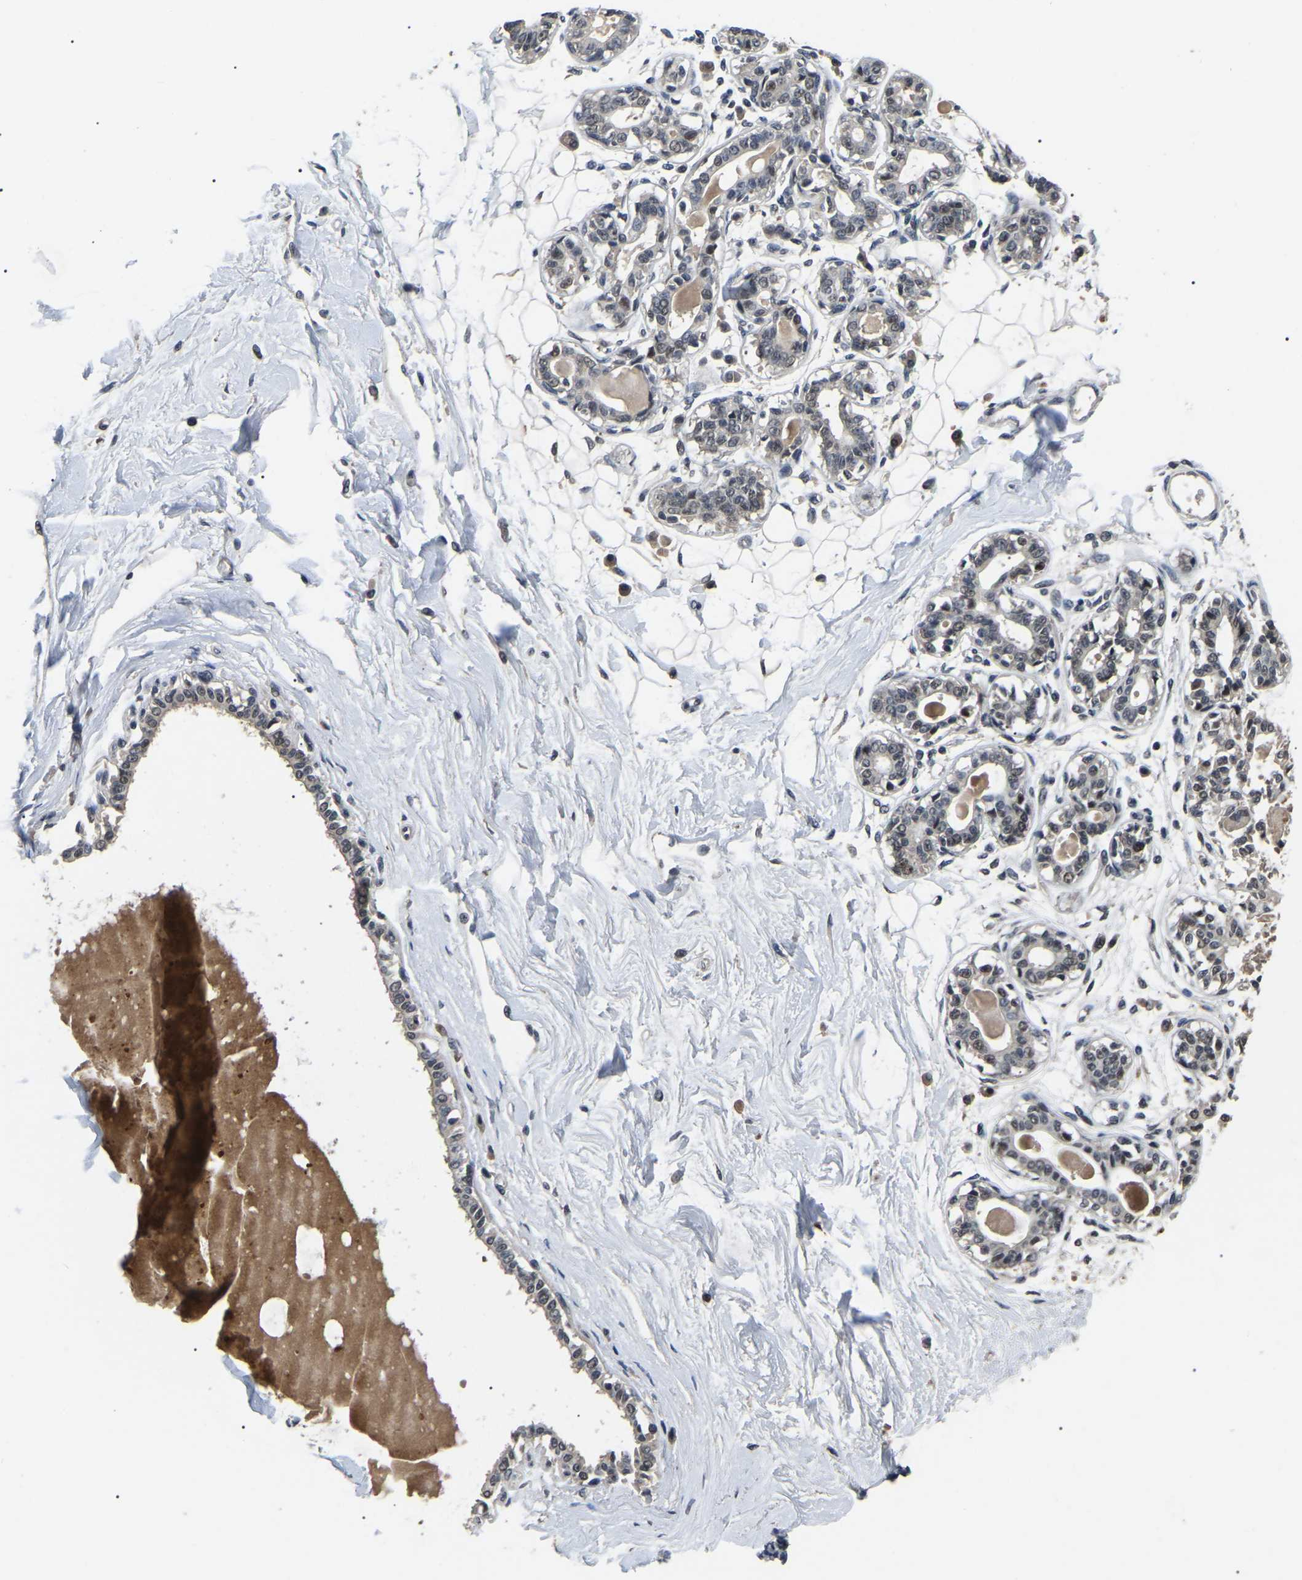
{"staining": {"intensity": "weak", "quantity": "25%-75%", "location": "nuclear"}, "tissue": "breast", "cell_type": "Adipocytes", "image_type": "normal", "snomed": [{"axis": "morphology", "description": "Normal tissue, NOS"}, {"axis": "topography", "description": "Breast"}], "caption": "Protein analysis of normal breast demonstrates weak nuclear staining in about 25%-75% of adipocytes. The staining was performed using DAB (3,3'-diaminobenzidine) to visualize the protein expression in brown, while the nuclei were stained in blue with hematoxylin (Magnification: 20x).", "gene": "PPM1E", "patient": {"sex": "female", "age": 45}}